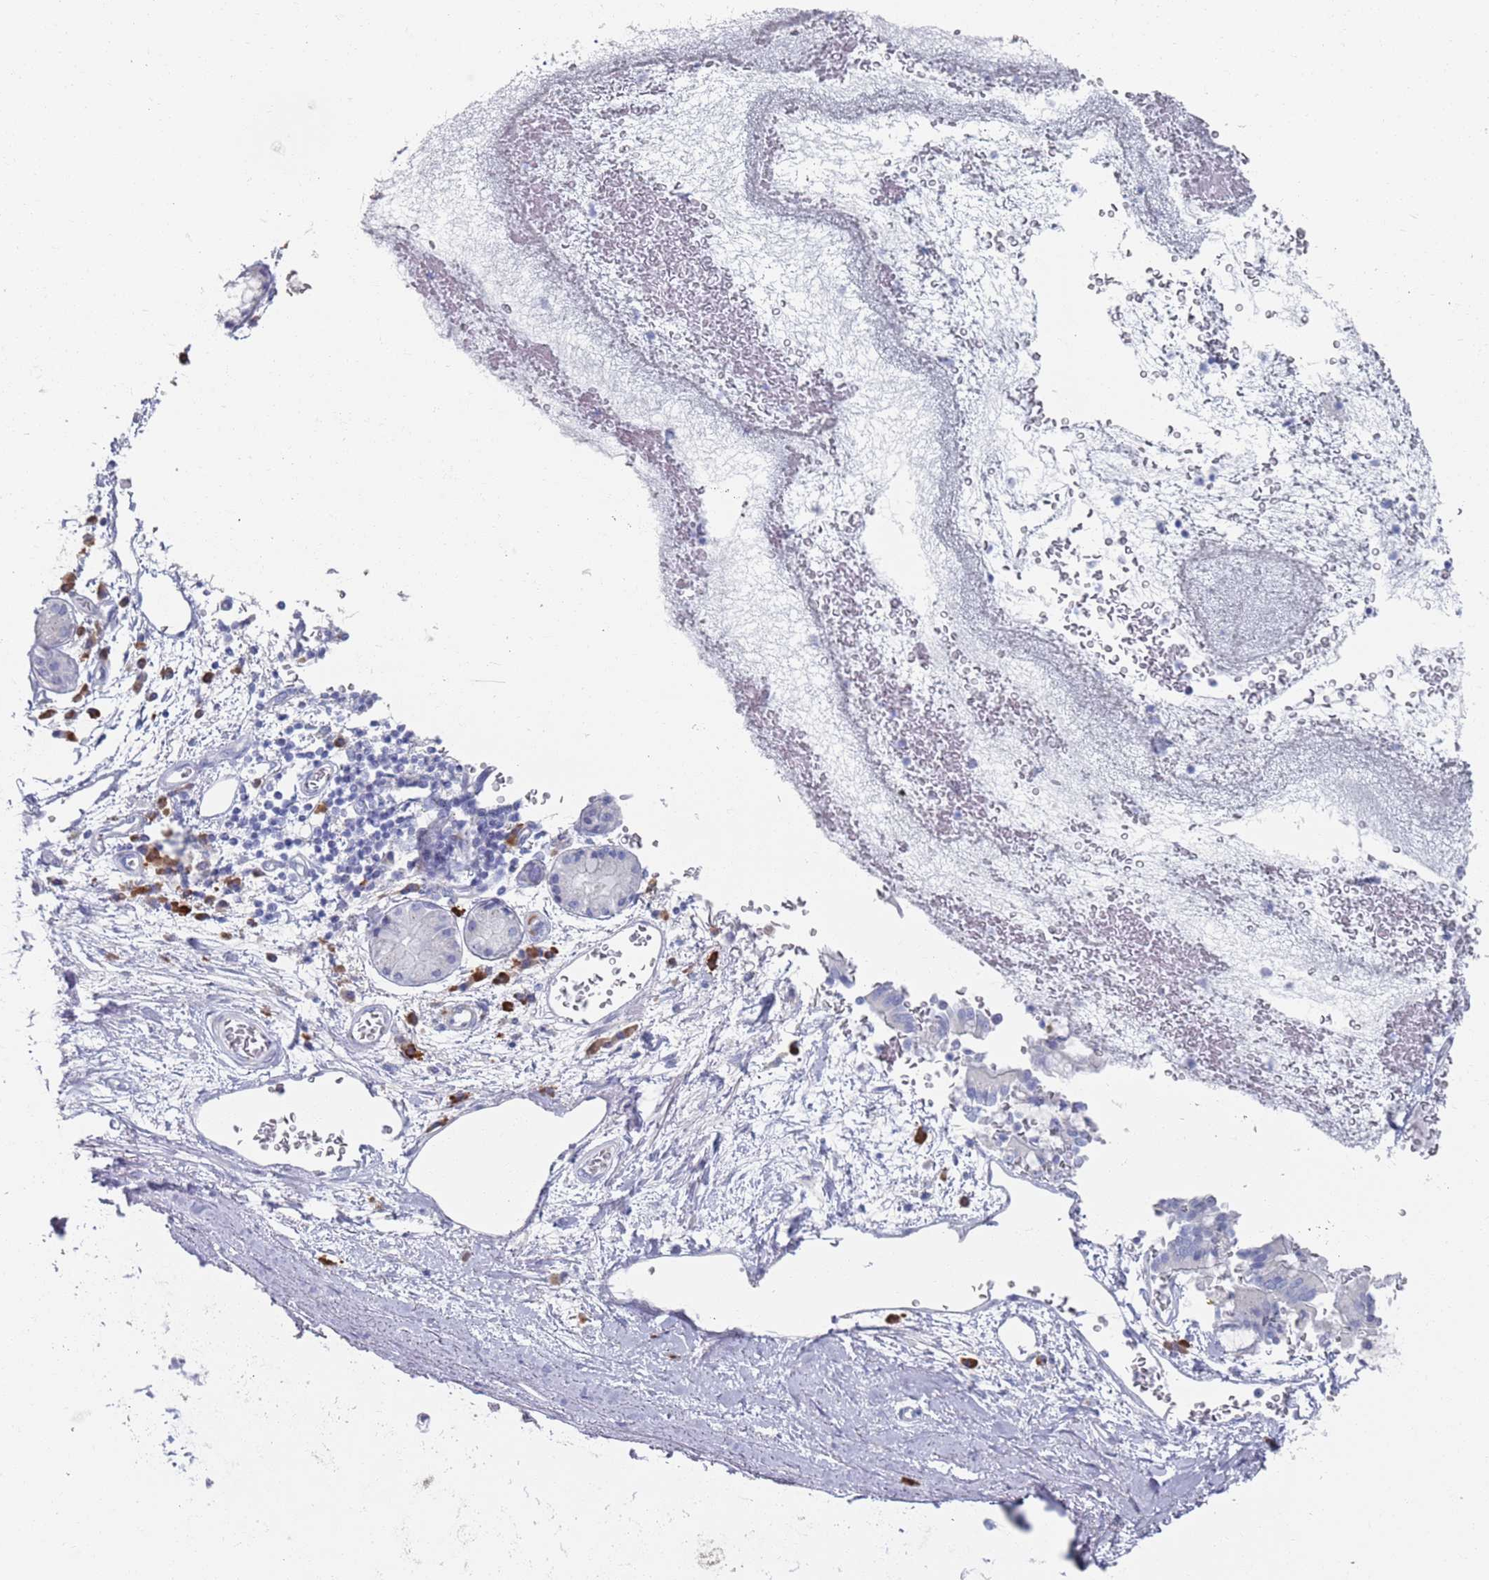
{"staining": {"intensity": "negative", "quantity": "none", "location": "none"}, "tissue": "adipose tissue", "cell_type": "Adipocytes", "image_type": "normal", "snomed": [{"axis": "morphology", "description": "Normal tissue, NOS"}, {"axis": "topography", "description": "Cartilage tissue"}], "caption": "The histopathology image reveals no staining of adipocytes in unremarkable adipose tissue.", "gene": "MAT1A", "patient": {"sex": "male", "age": 73}}